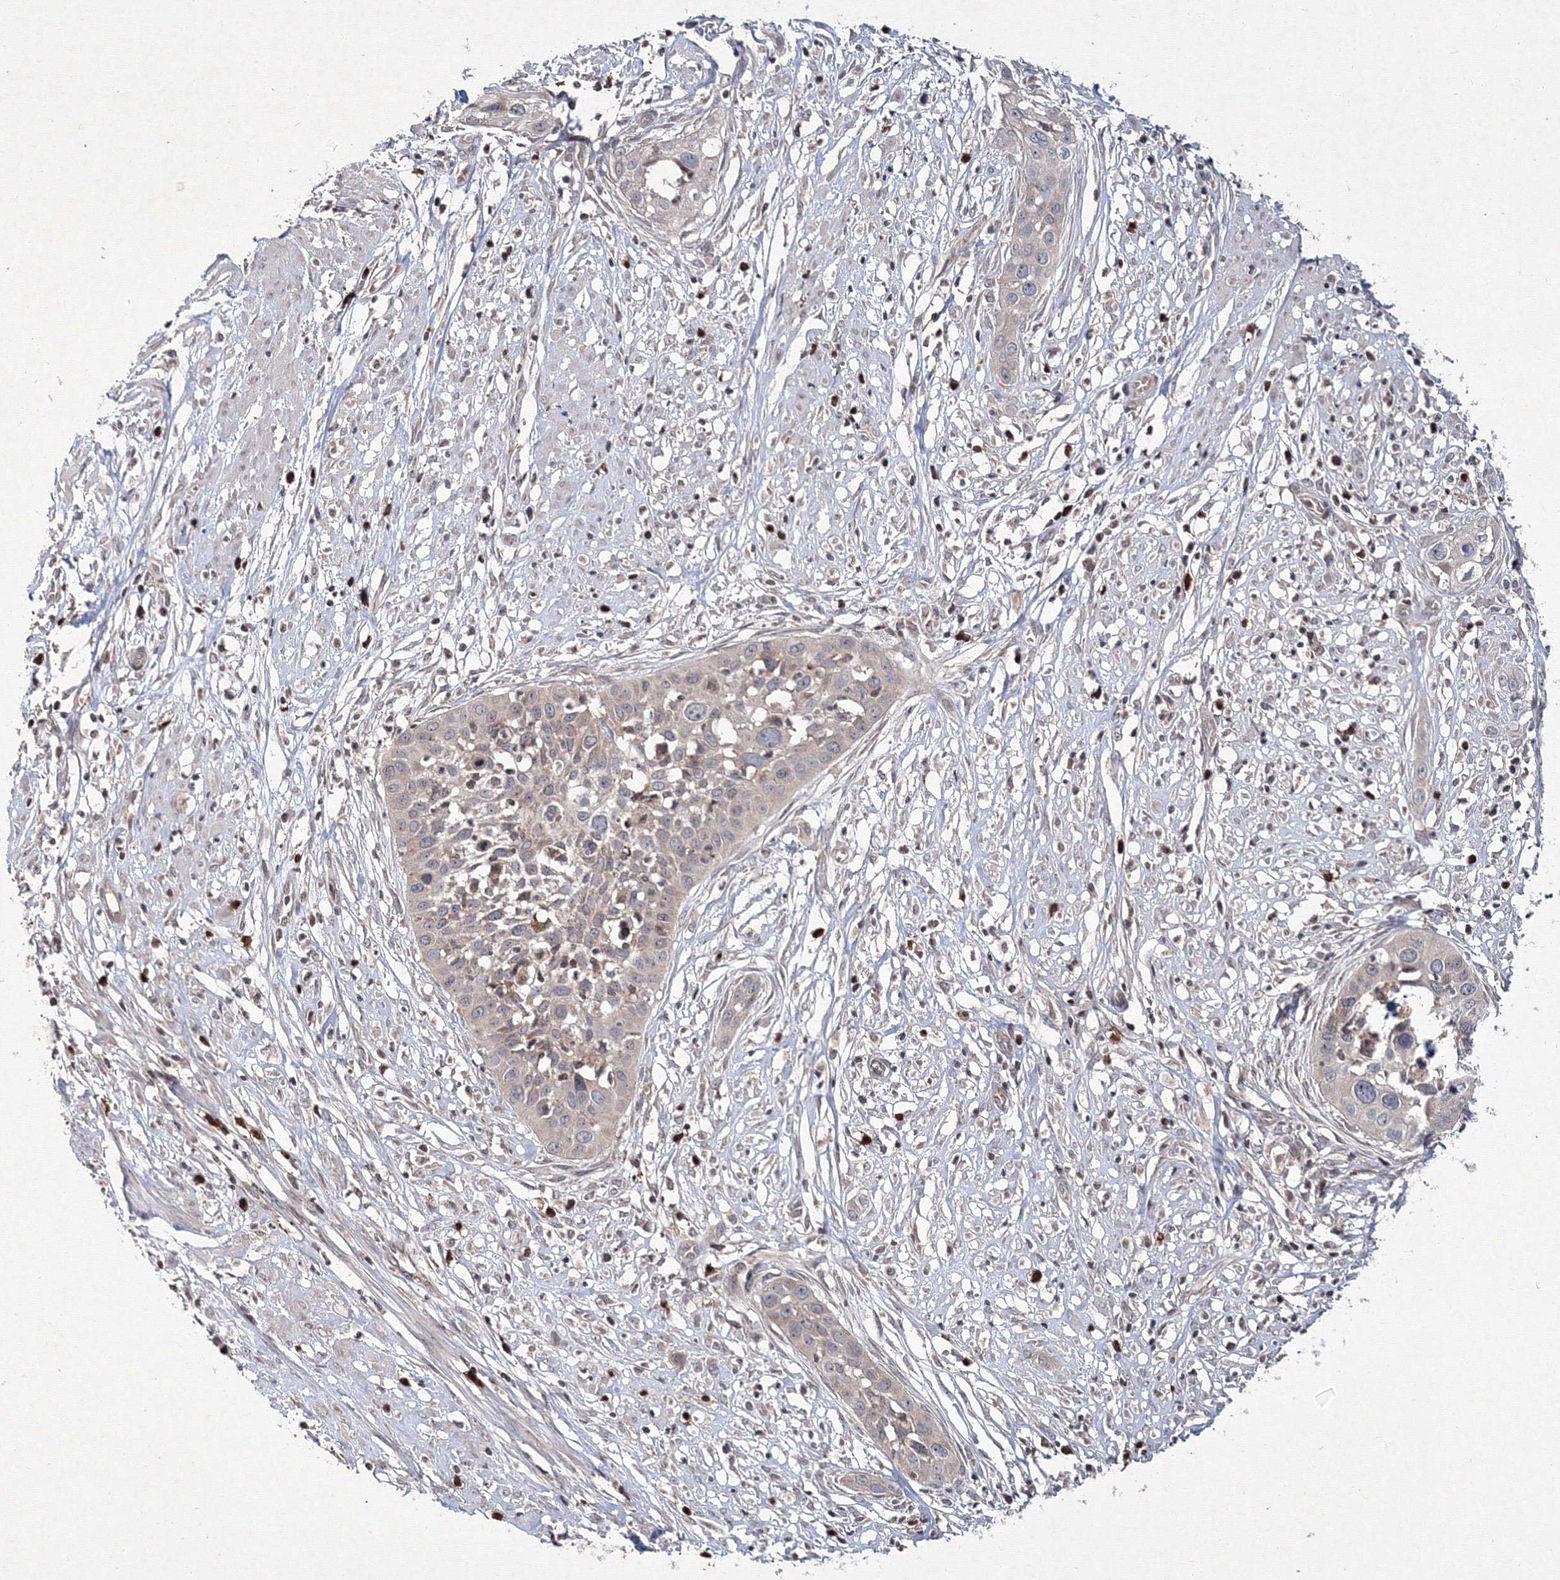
{"staining": {"intensity": "weak", "quantity": "25%-75%", "location": "nuclear"}, "tissue": "cervical cancer", "cell_type": "Tumor cells", "image_type": "cancer", "snomed": [{"axis": "morphology", "description": "Squamous cell carcinoma, NOS"}, {"axis": "topography", "description": "Cervix"}], "caption": "Weak nuclear expression is present in approximately 25%-75% of tumor cells in squamous cell carcinoma (cervical). (DAB IHC, brown staining for protein, blue staining for nuclei).", "gene": "MKRN2", "patient": {"sex": "female", "age": 34}}